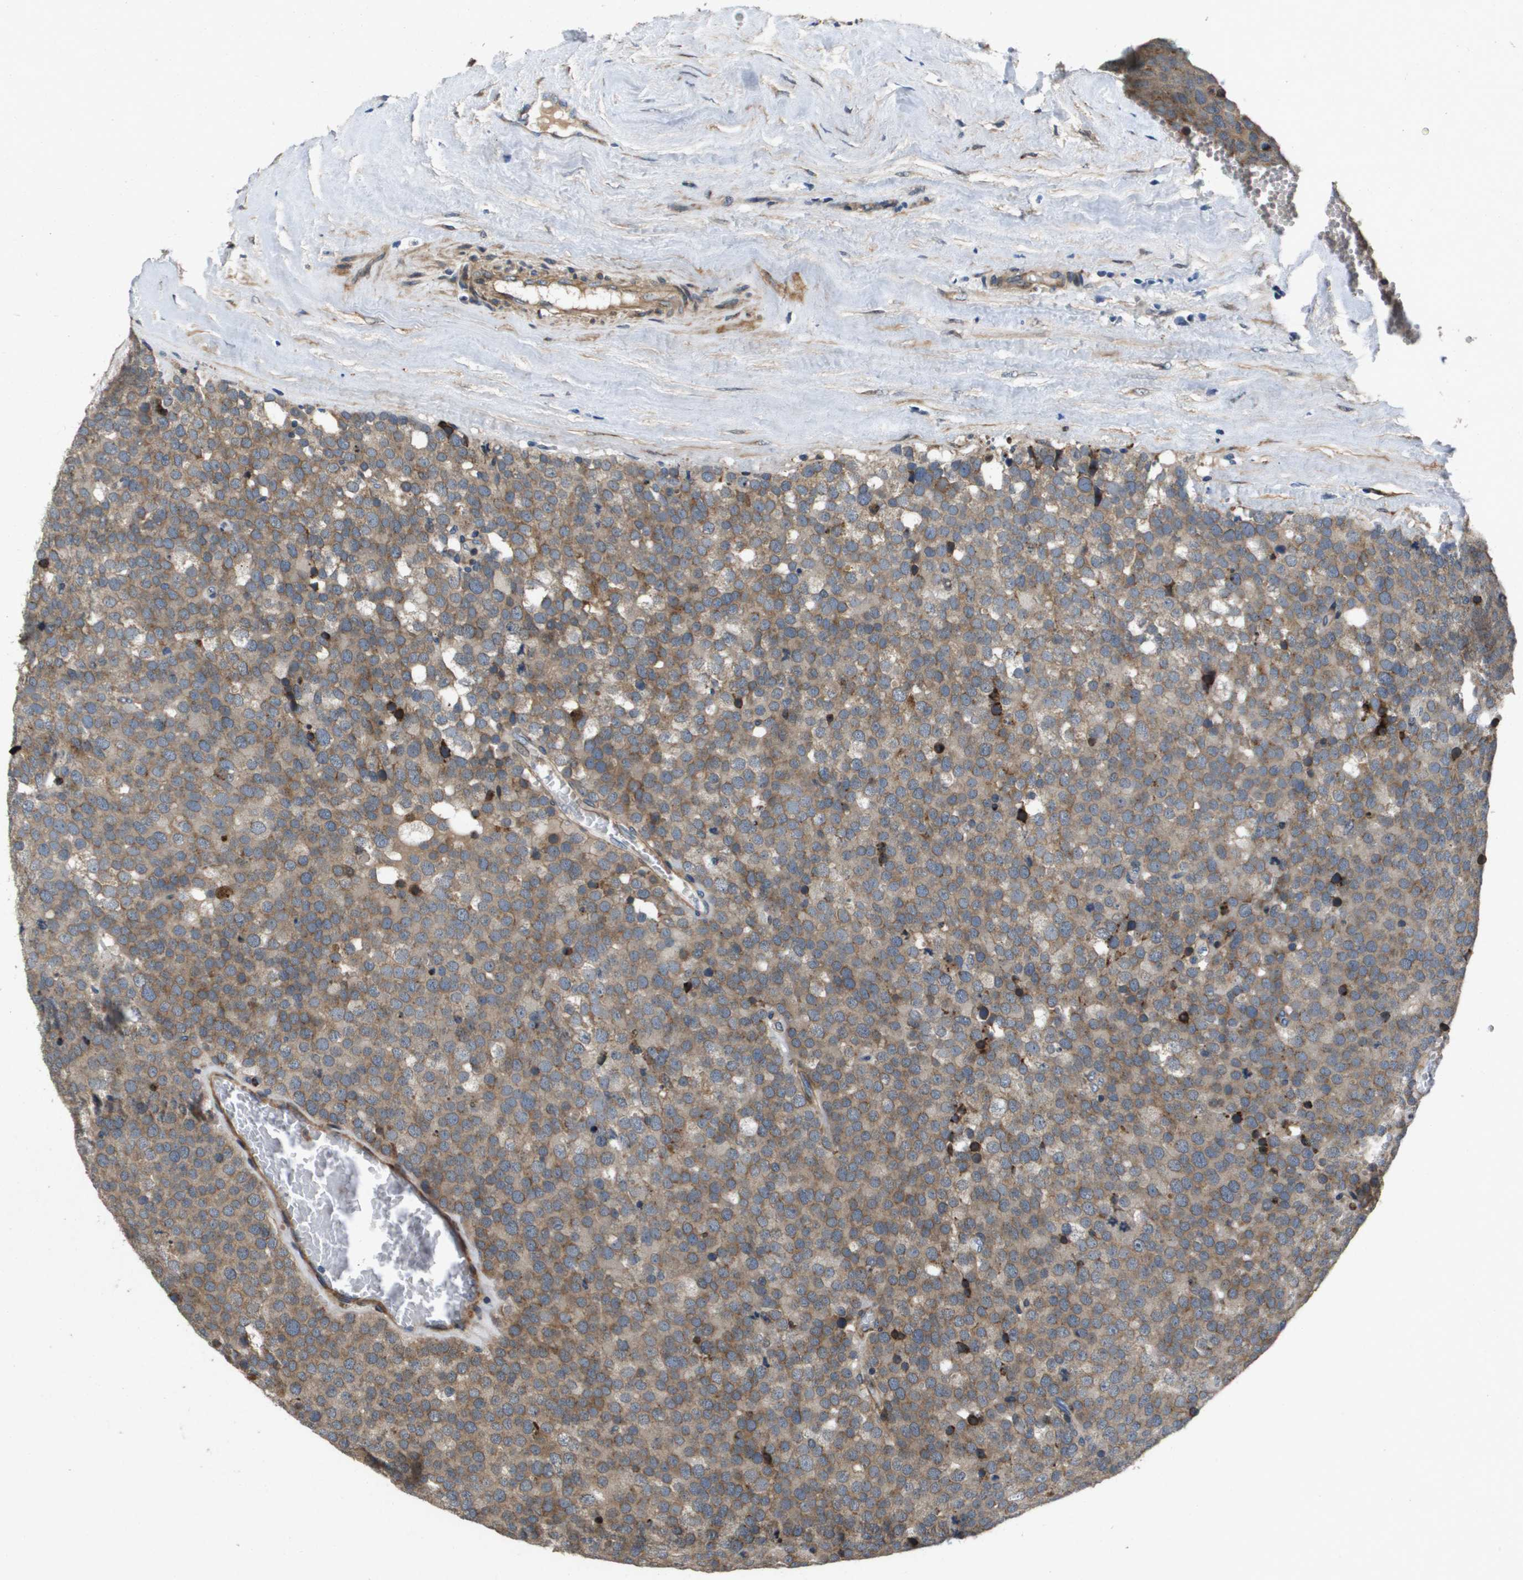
{"staining": {"intensity": "moderate", "quantity": ">75%", "location": "cytoplasmic/membranous"}, "tissue": "testis cancer", "cell_type": "Tumor cells", "image_type": "cancer", "snomed": [{"axis": "morphology", "description": "Normal tissue, NOS"}, {"axis": "morphology", "description": "Seminoma, NOS"}, {"axis": "topography", "description": "Testis"}], "caption": "About >75% of tumor cells in human testis seminoma display moderate cytoplasmic/membranous protein positivity as visualized by brown immunohistochemical staining.", "gene": "ENTPD2", "patient": {"sex": "male", "age": 71}}